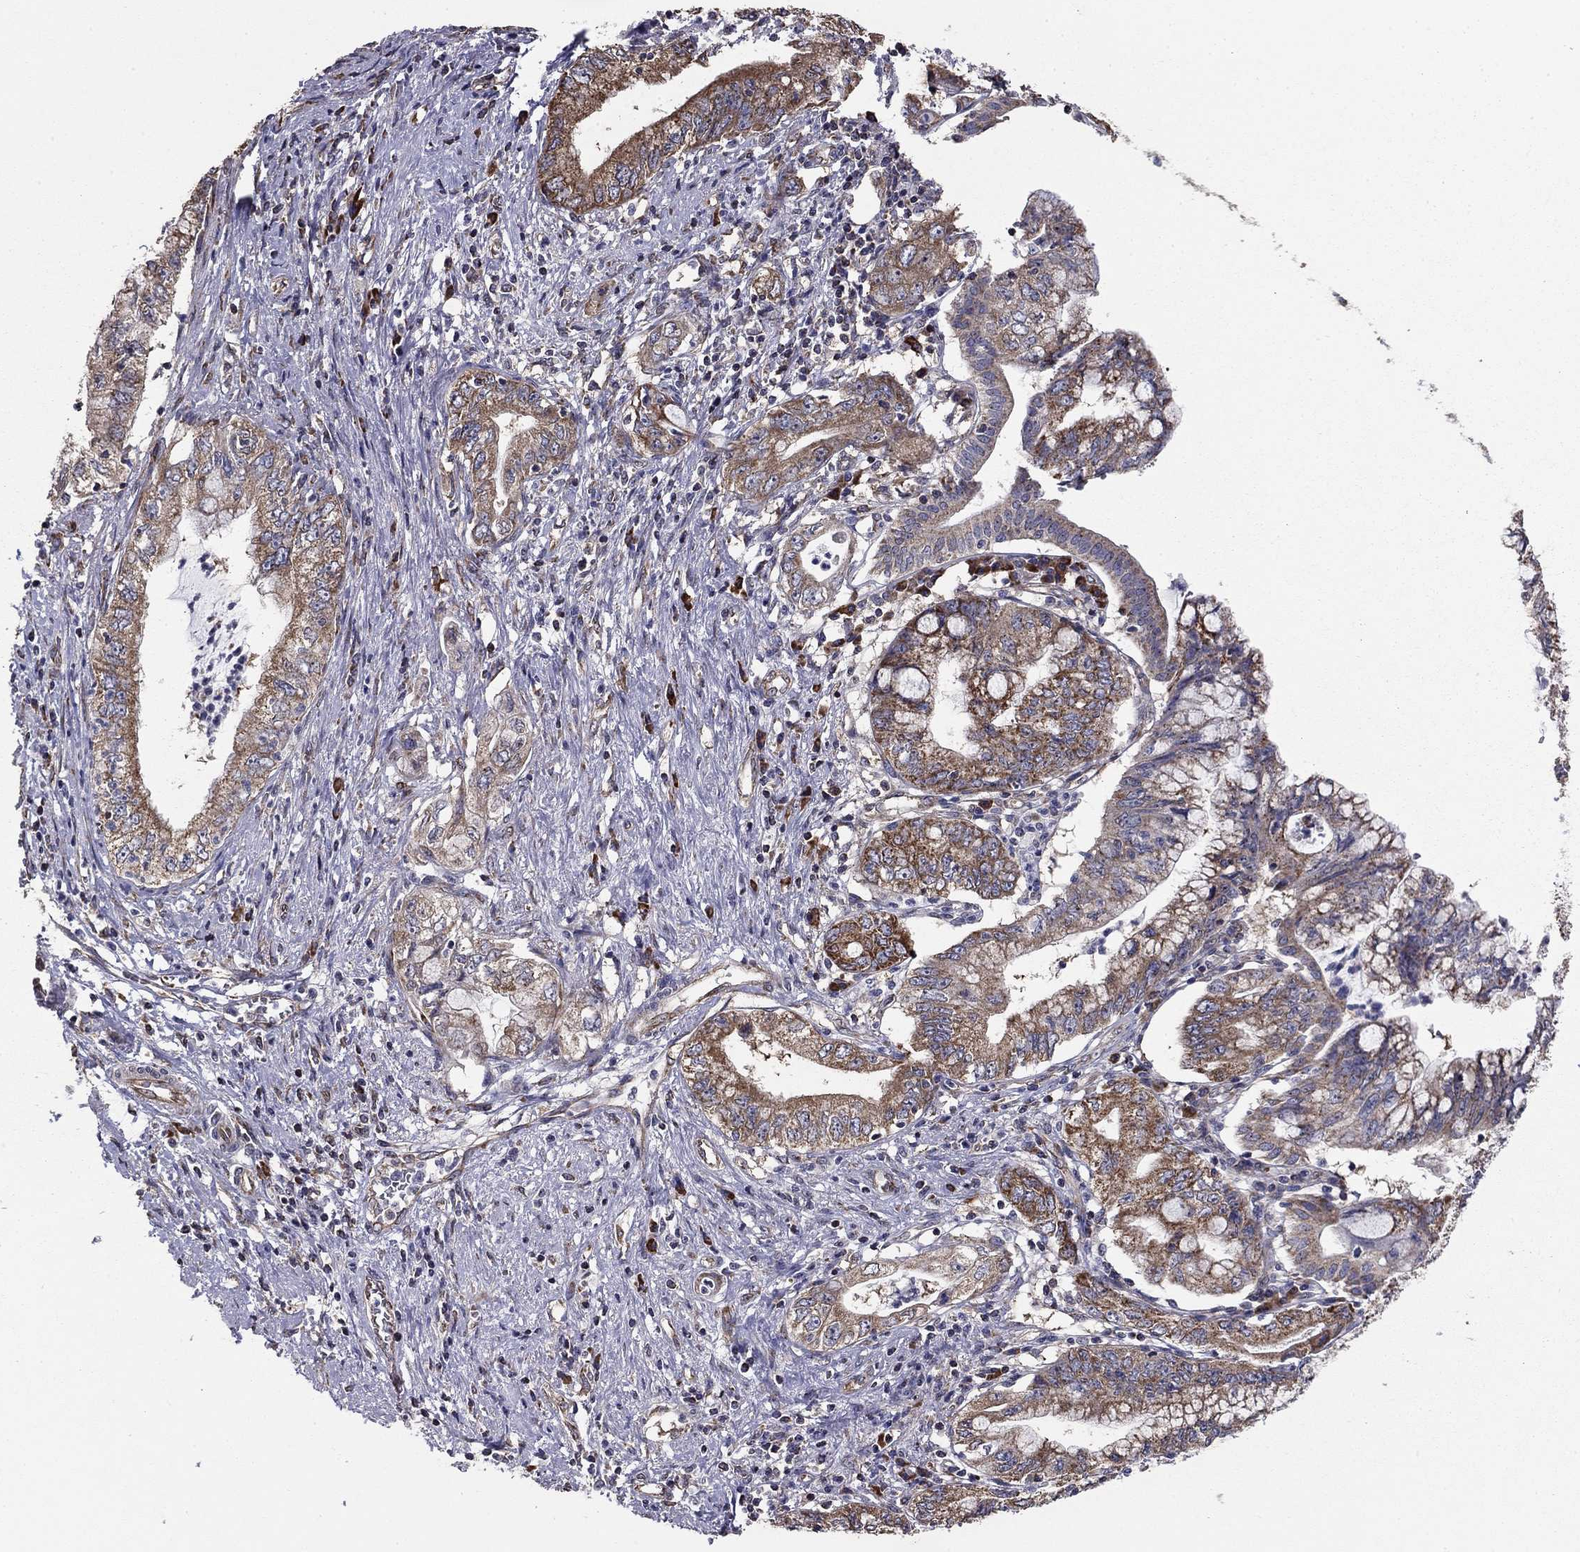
{"staining": {"intensity": "moderate", "quantity": "25%-75%", "location": "cytoplasmic/membranous"}, "tissue": "pancreatic cancer", "cell_type": "Tumor cells", "image_type": "cancer", "snomed": [{"axis": "morphology", "description": "Adenocarcinoma, NOS"}, {"axis": "topography", "description": "Pancreas"}], "caption": "This is a histology image of immunohistochemistry (IHC) staining of pancreatic cancer, which shows moderate staining in the cytoplasmic/membranous of tumor cells.", "gene": "NKIRAS1", "patient": {"sex": "female", "age": 73}}